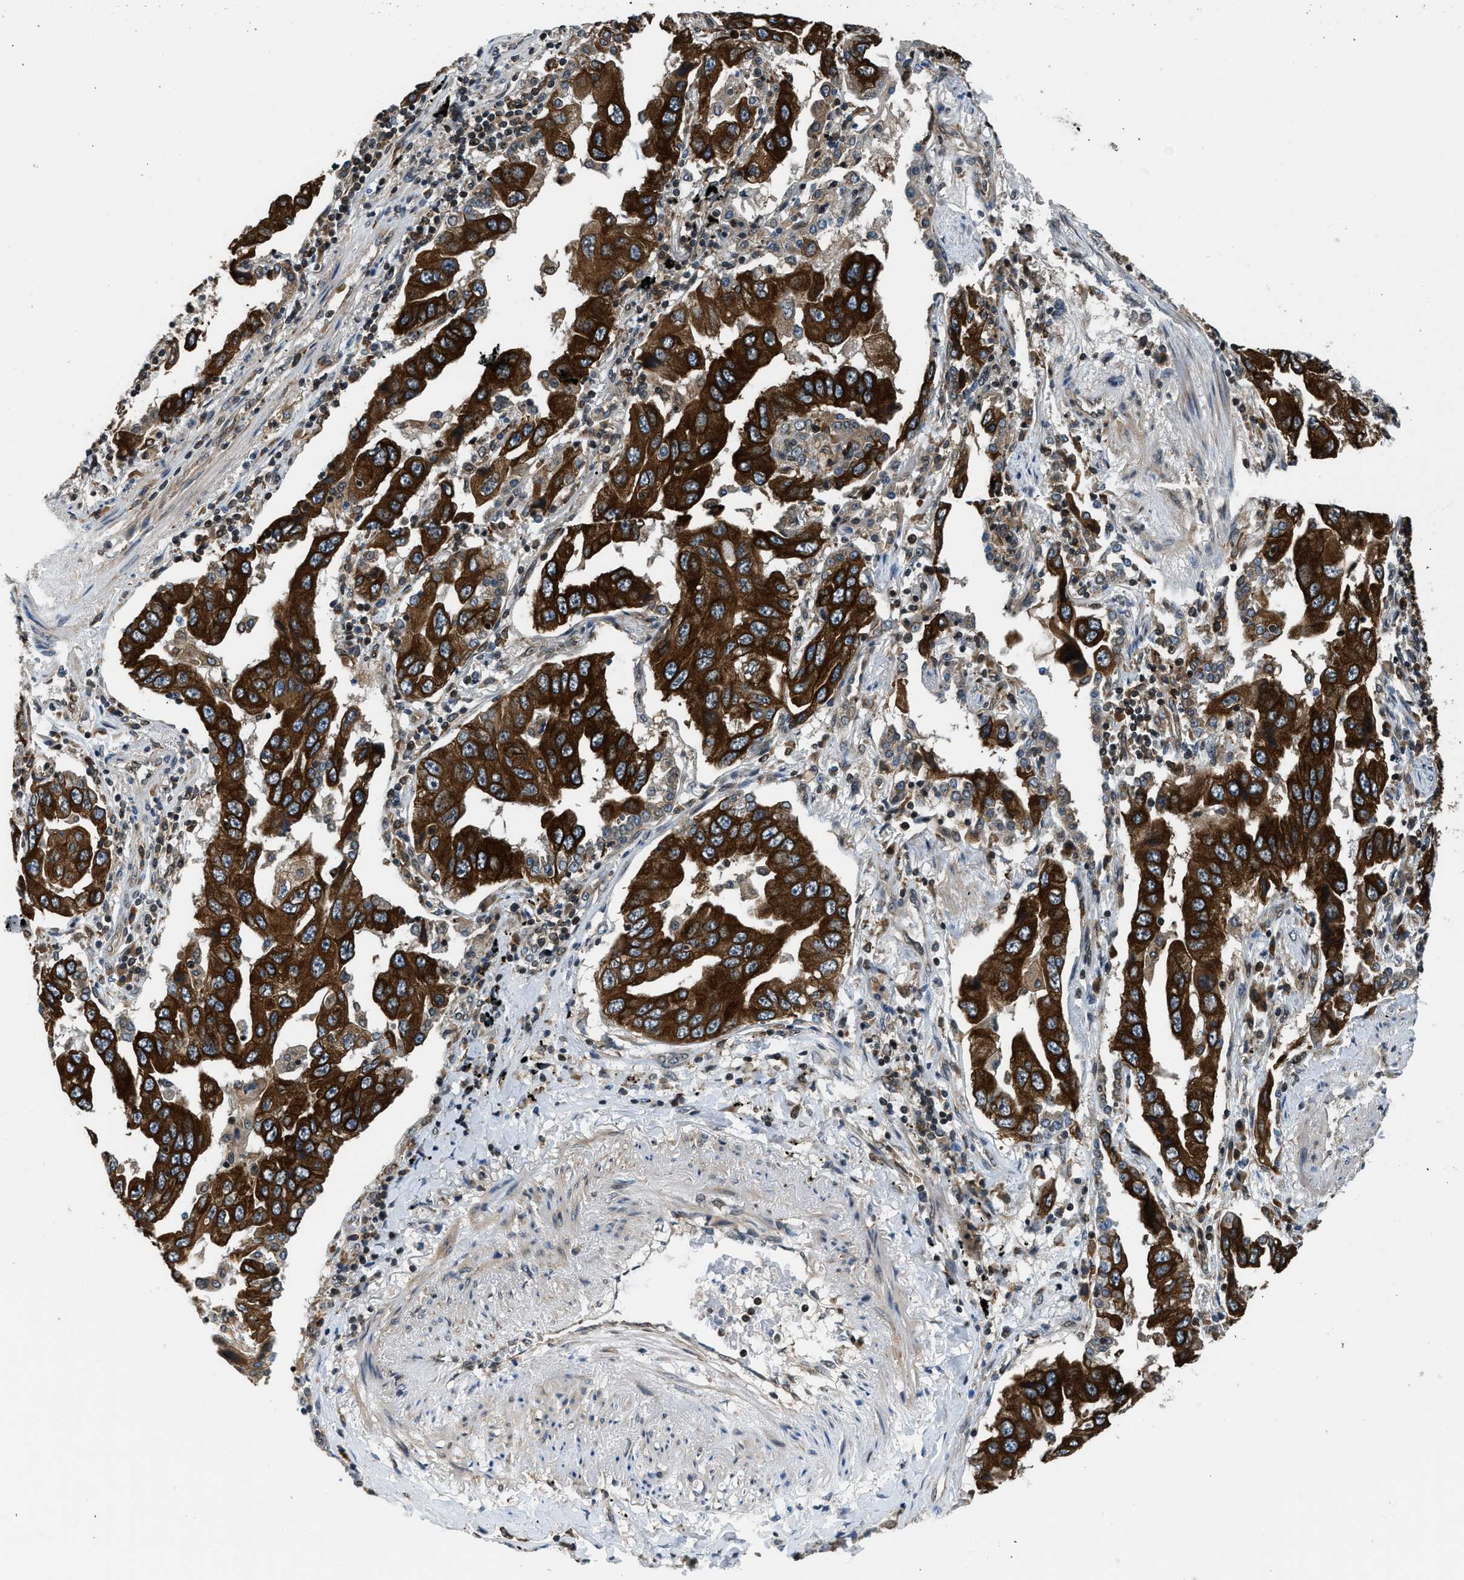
{"staining": {"intensity": "strong", "quantity": ">75%", "location": "cytoplasmic/membranous"}, "tissue": "lung cancer", "cell_type": "Tumor cells", "image_type": "cancer", "snomed": [{"axis": "morphology", "description": "Adenocarcinoma, NOS"}, {"axis": "topography", "description": "Lung"}], "caption": "High-magnification brightfield microscopy of adenocarcinoma (lung) stained with DAB (brown) and counterstained with hematoxylin (blue). tumor cells exhibit strong cytoplasmic/membranous positivity is seen in about>75% of cells.", "gene": "RETREG3", "patient": {"sex": "female", "age": 65}}